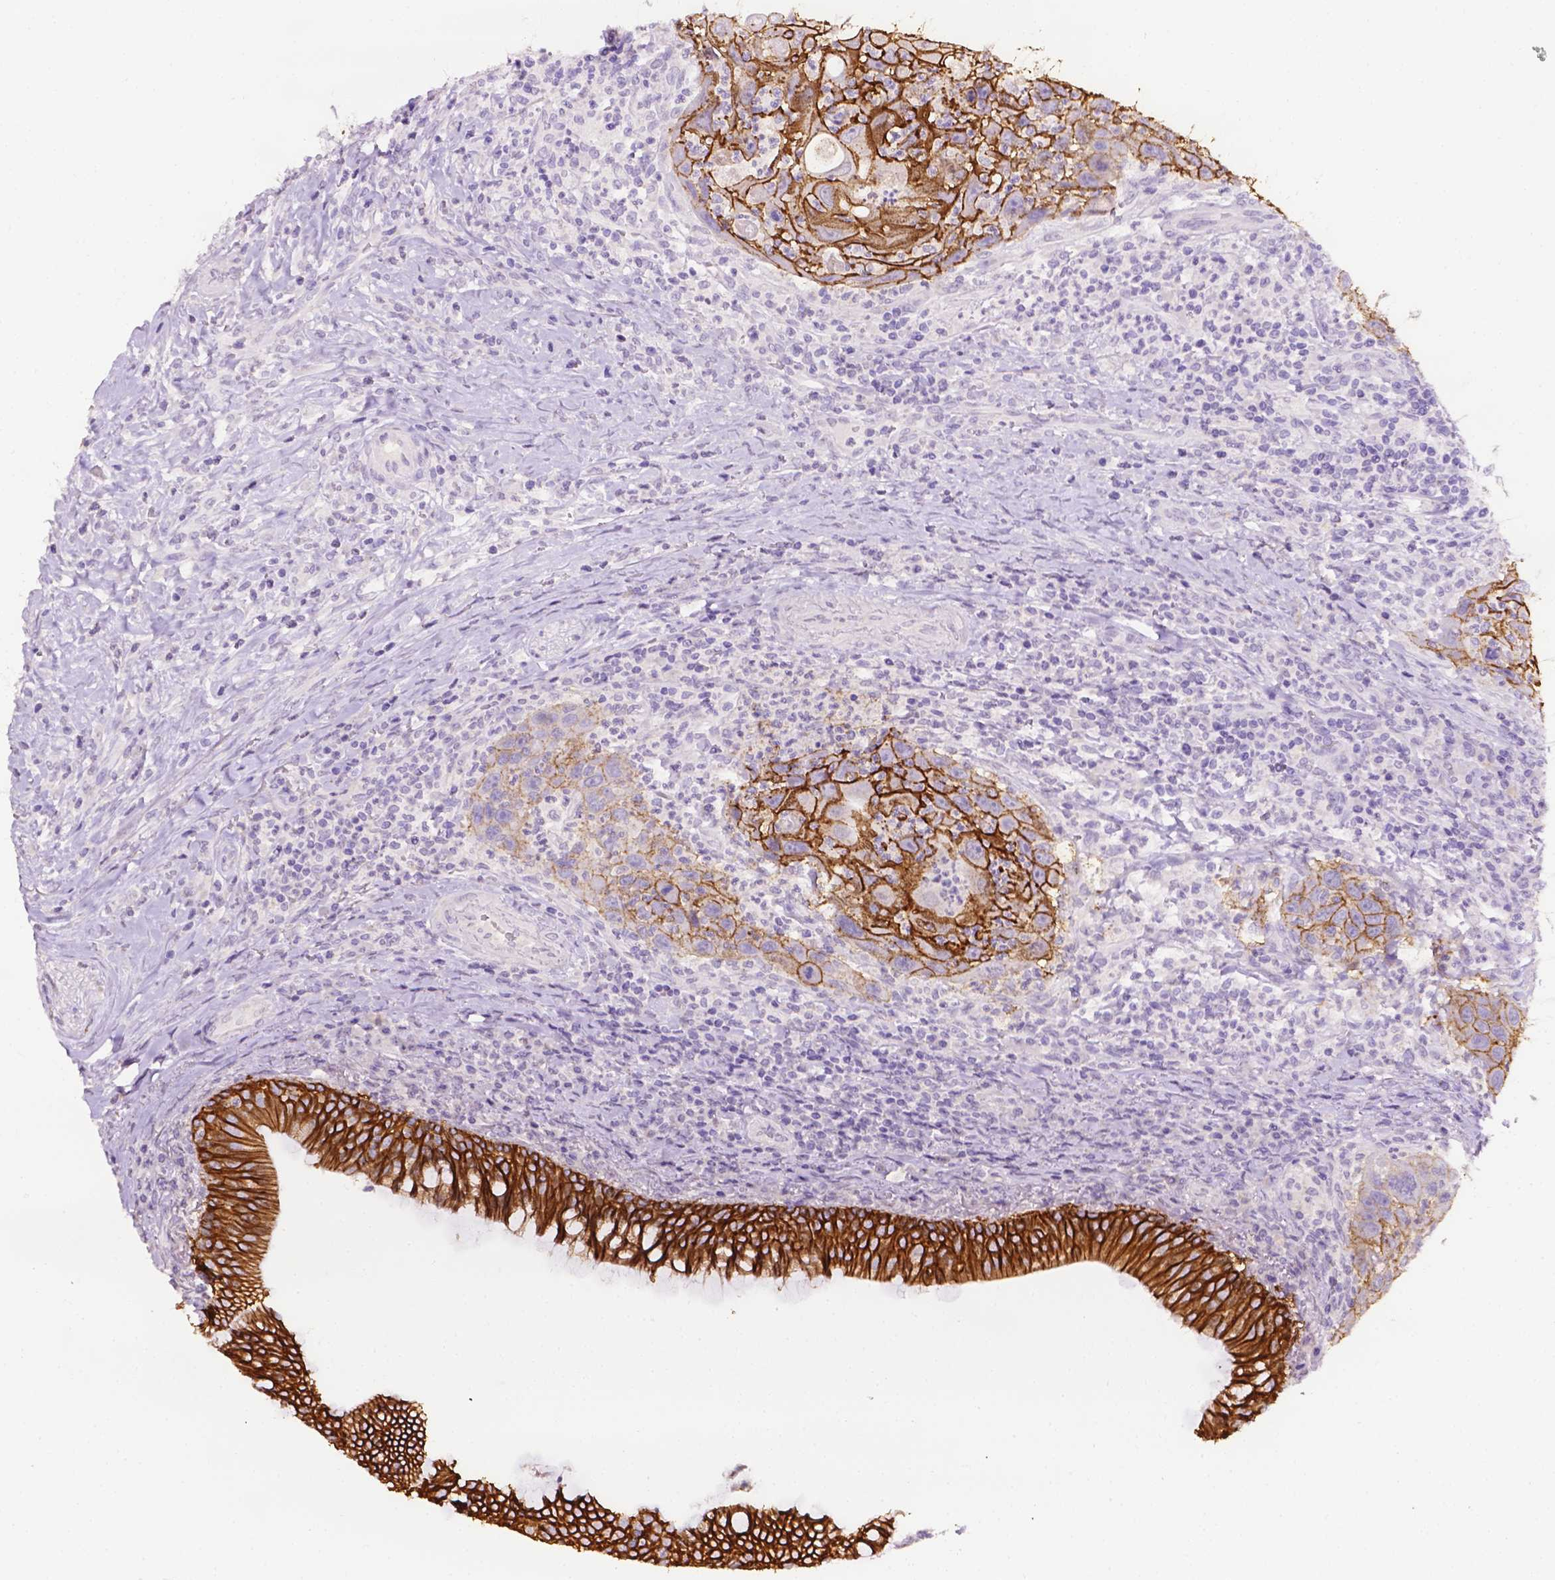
{"staining": {"intensity": "strong", "quantity": ">75%", "location": "cytoplasmic/membranous"}, "tissue": "head and neck cancer", "cell_type": "Tumor cells", "image_type": "cancer", "snomed": [{"axis": "morphology", "description": "Squamous cell carcinoma, NOS"}, {"axis": "topography", "description": "Head-Neck"}], "caption": "Protein staining of squamous cell carcinoma (head and neck) tissue demonstrates strong cytoplasmic/membranous positivity in approximately >75% of tumor cells.", "gene": "TACSTD2", "patient": {"sex": "male", "age": 69}}